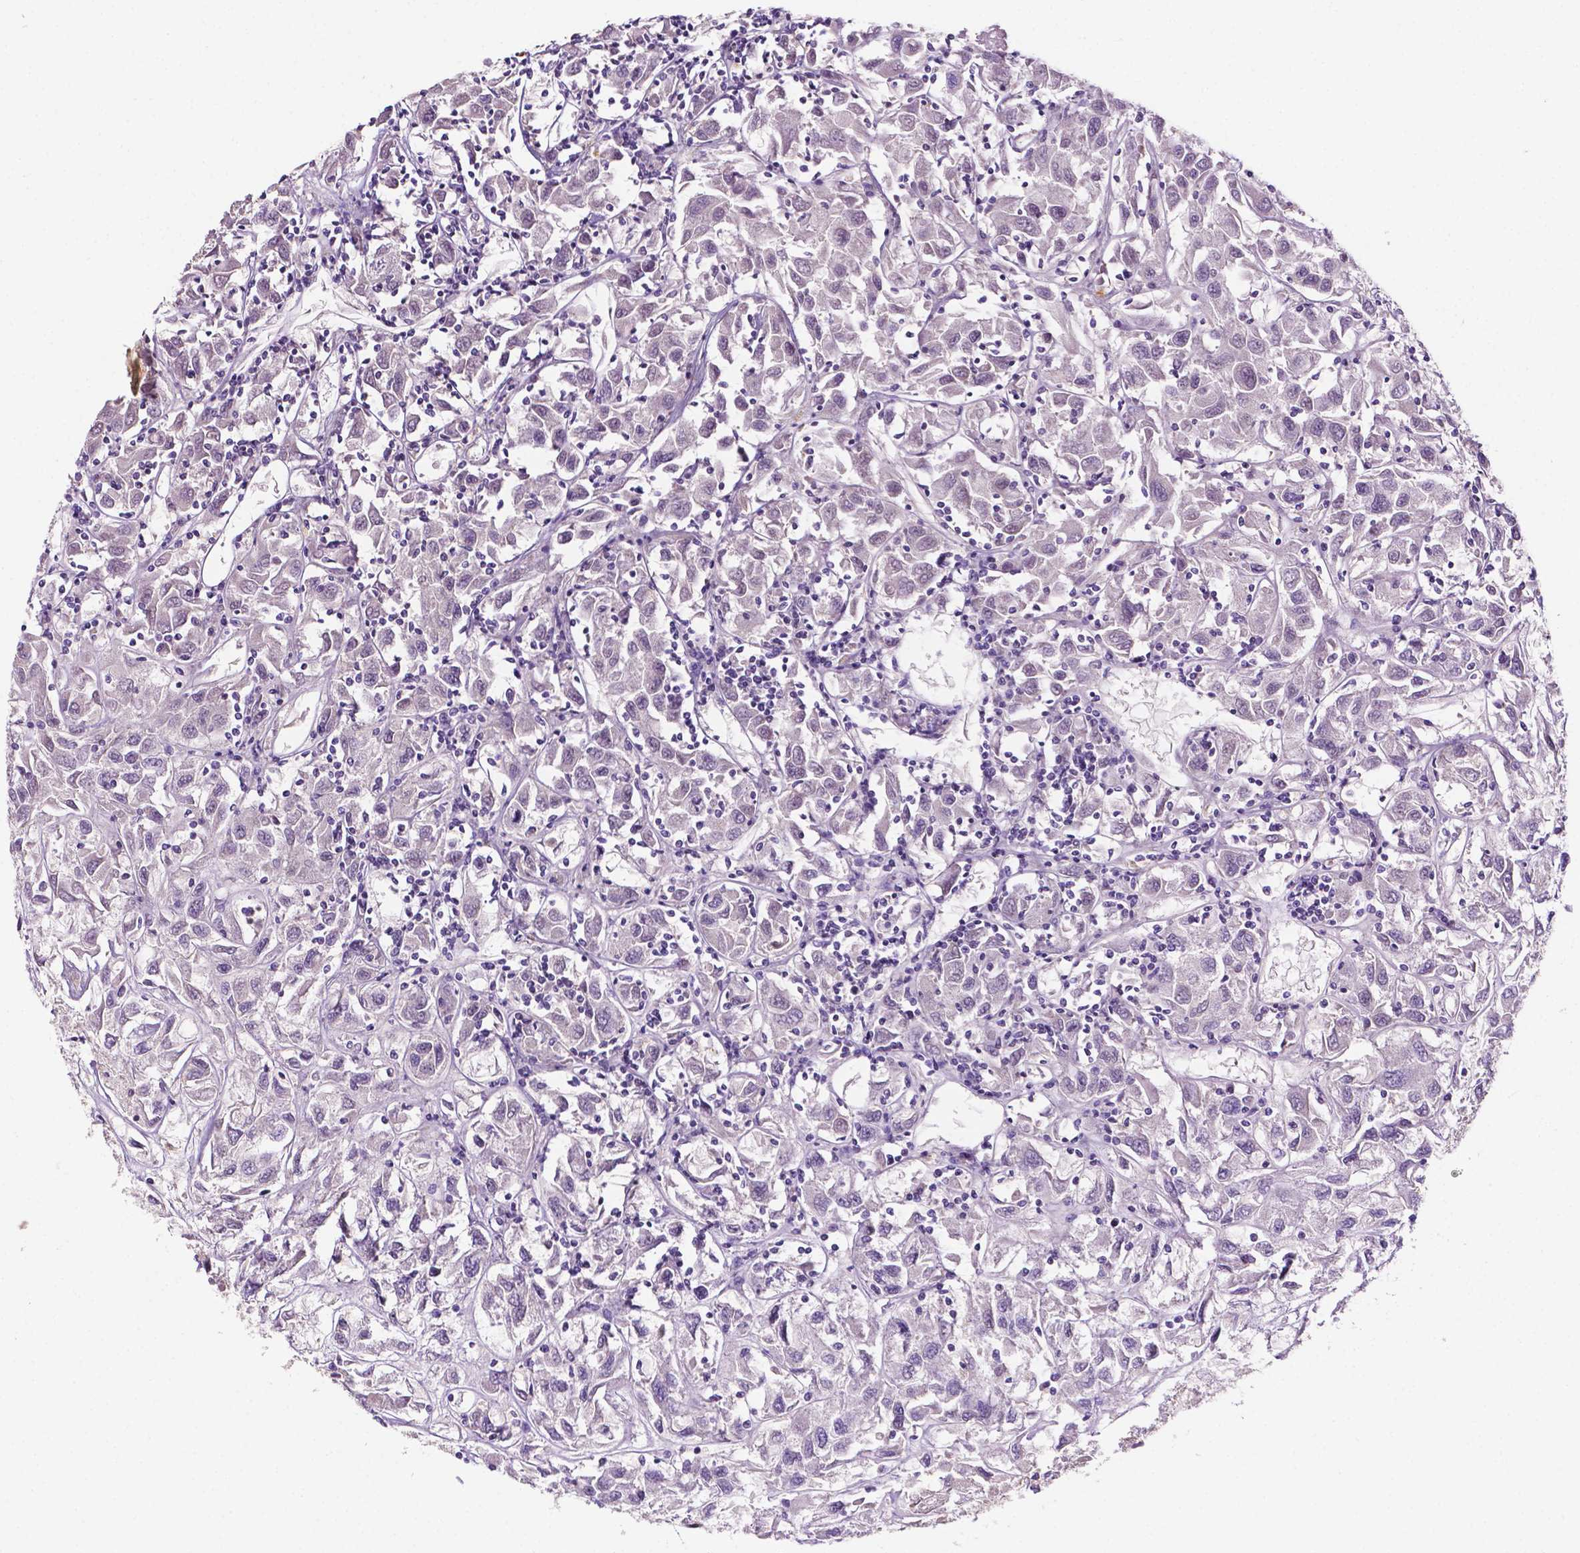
{"staining": {"intensity": "negative", "quantity": "none", "location": "none"}, "tissue": "renal cancer", "cell_type": "Tumor cells", "image_type": "cancer", "snomed": [{"axis": "morphology", "description": "Adenocarcinoma, NOS"}, {"axis": "topography", "description": "Kidney"}], "caption": "This histopathology image is of renal cancer stained with immunohistochemistry (IHC) to label a protein in brown with the nuclei are counter-stained blue. There is no staining in tumor cells.", "gene": "FBLN1", "patient": {"sex": "female", "age": 76}}